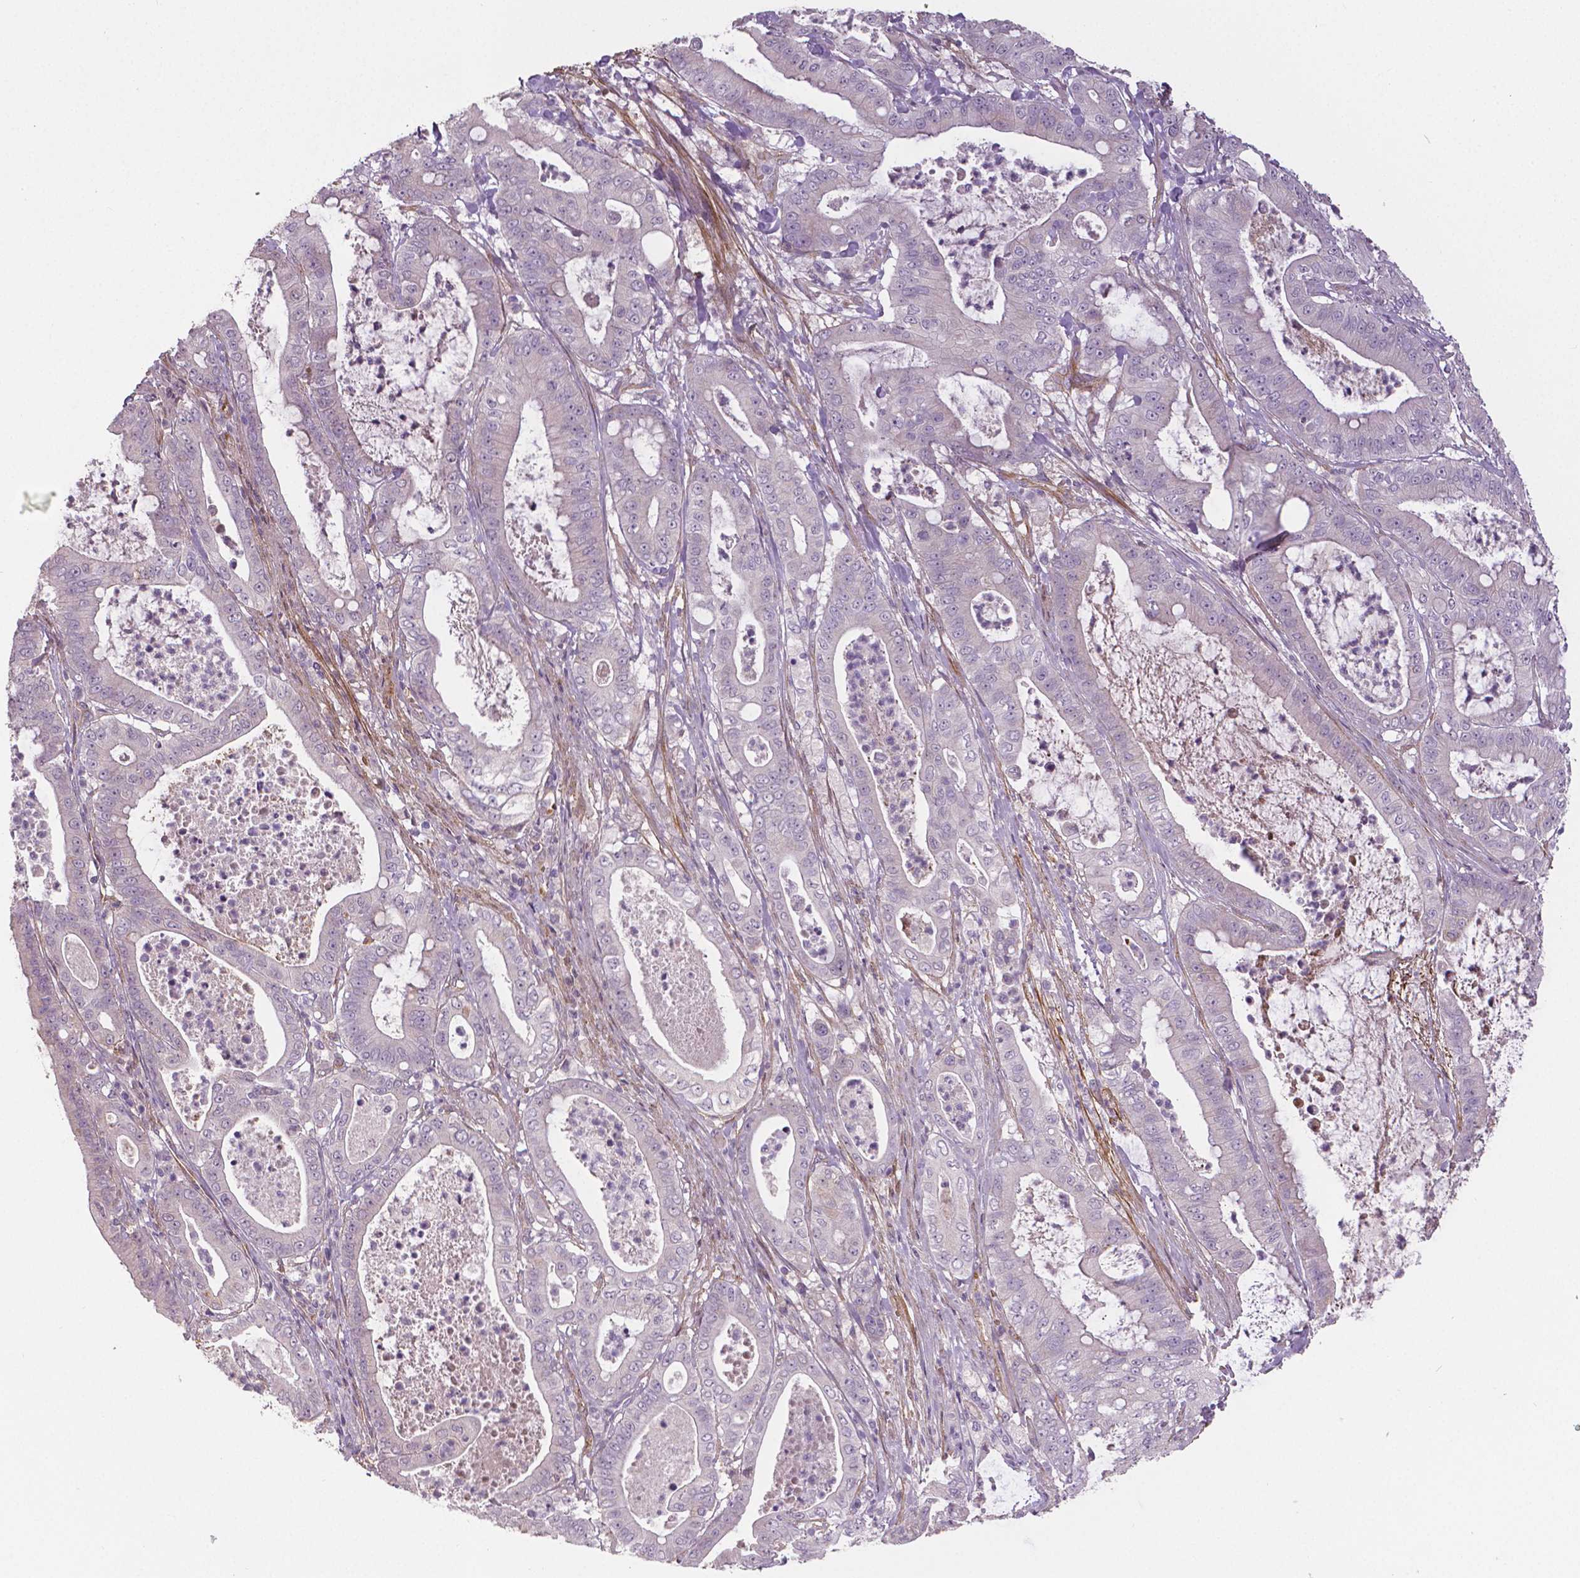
{"staining": {"intensity": "negative", "quantity": "none", "location": "none"}, "tissue": "pancreatic cancer", "cell_type": "Tumor cells", "image_type": "cancer", "snomed": [{"axis": "morphology", "description": "Adenocarcinoma, NOS"}, {"axis": "topography", "description": "Pancreas"}], "caption": "Pancreatic cancer was stained to show a protein in brown. There is no significant staining in tumor cells.", "gene": "FLT1", "patient": {"sex": "male", "age": 71}}